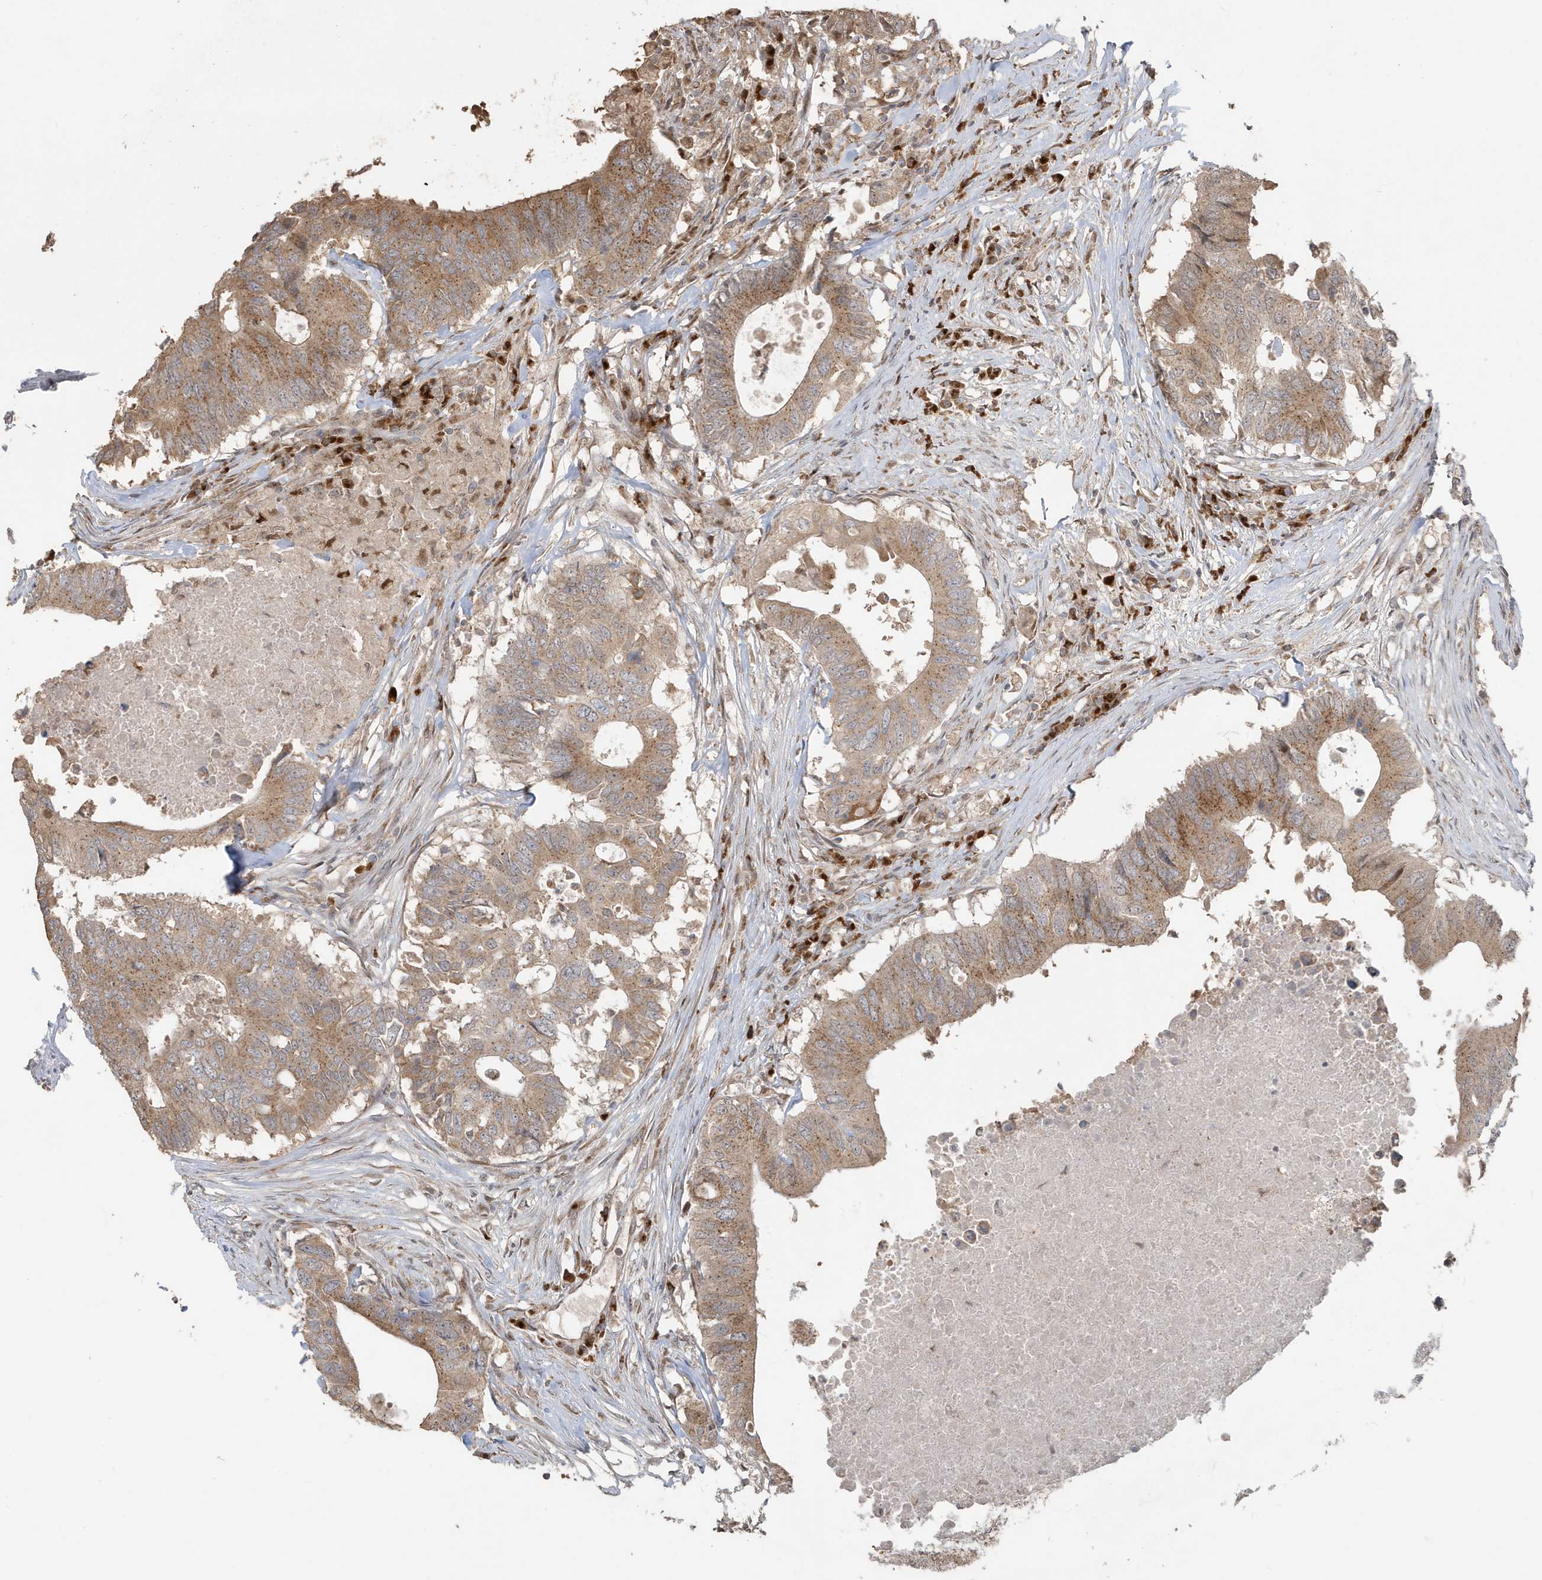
{"staining": {"intensity": "moderate", "quantity": ">75%", "location": "cytoplasmic/membranous"}, "tissue": "colorectal cancer", "cell_type": "Tumor cells", "image_type": "cancer", "snomed": [{"axis": "morphology", "description": "Adenocarcinoma, NOS"}, {"axis": "topography", "description": "Colon"}], "caption": "Tumor cells demonstrate moderate cytoplasmic/membranous expression in approximately >75% of cells in colorectal cancer. (DAB IHC, brown staining for protein, blue staining for nuclei).", "gene": "RER1", "patient": {"sex": "male", "age": 71}}